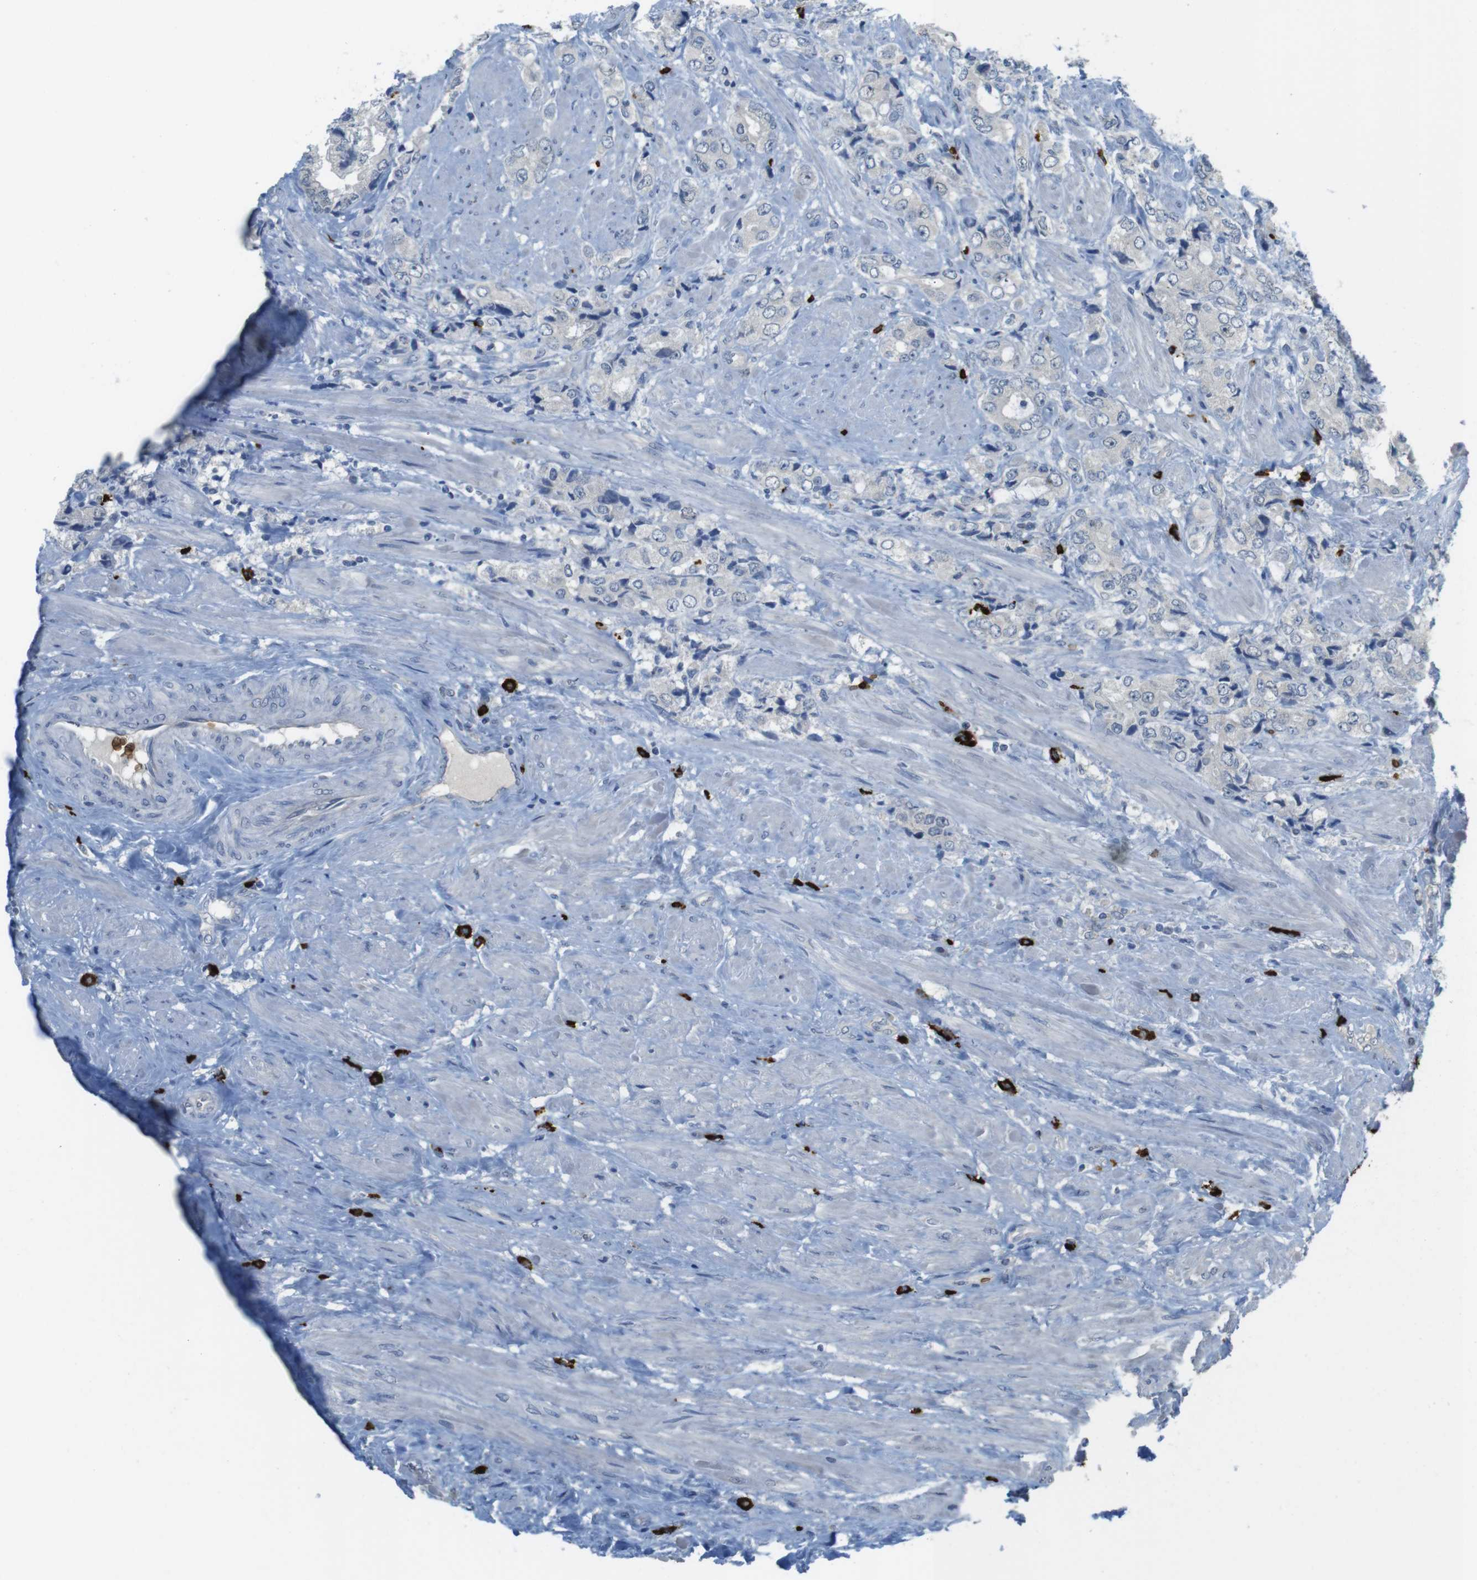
{"staining": {"intensity": "negative", "quantity": "none", "location": "none"}, "tissue": "prostate cancer", "cell_type": "Tumor cells", "image_type": "cancer", "snomed": [{"axis": "morphology", "description": "Adenocarcinoma, High grade"}, {"axis": "topography", "description": "Prostate"}], "caption": "Prostate adenocarcinoma (high-grade) stained for a protein using IHC displays no expression tumor cells.", "gene": "GYPA", "patient": {"sex": "male", "age": 61}}